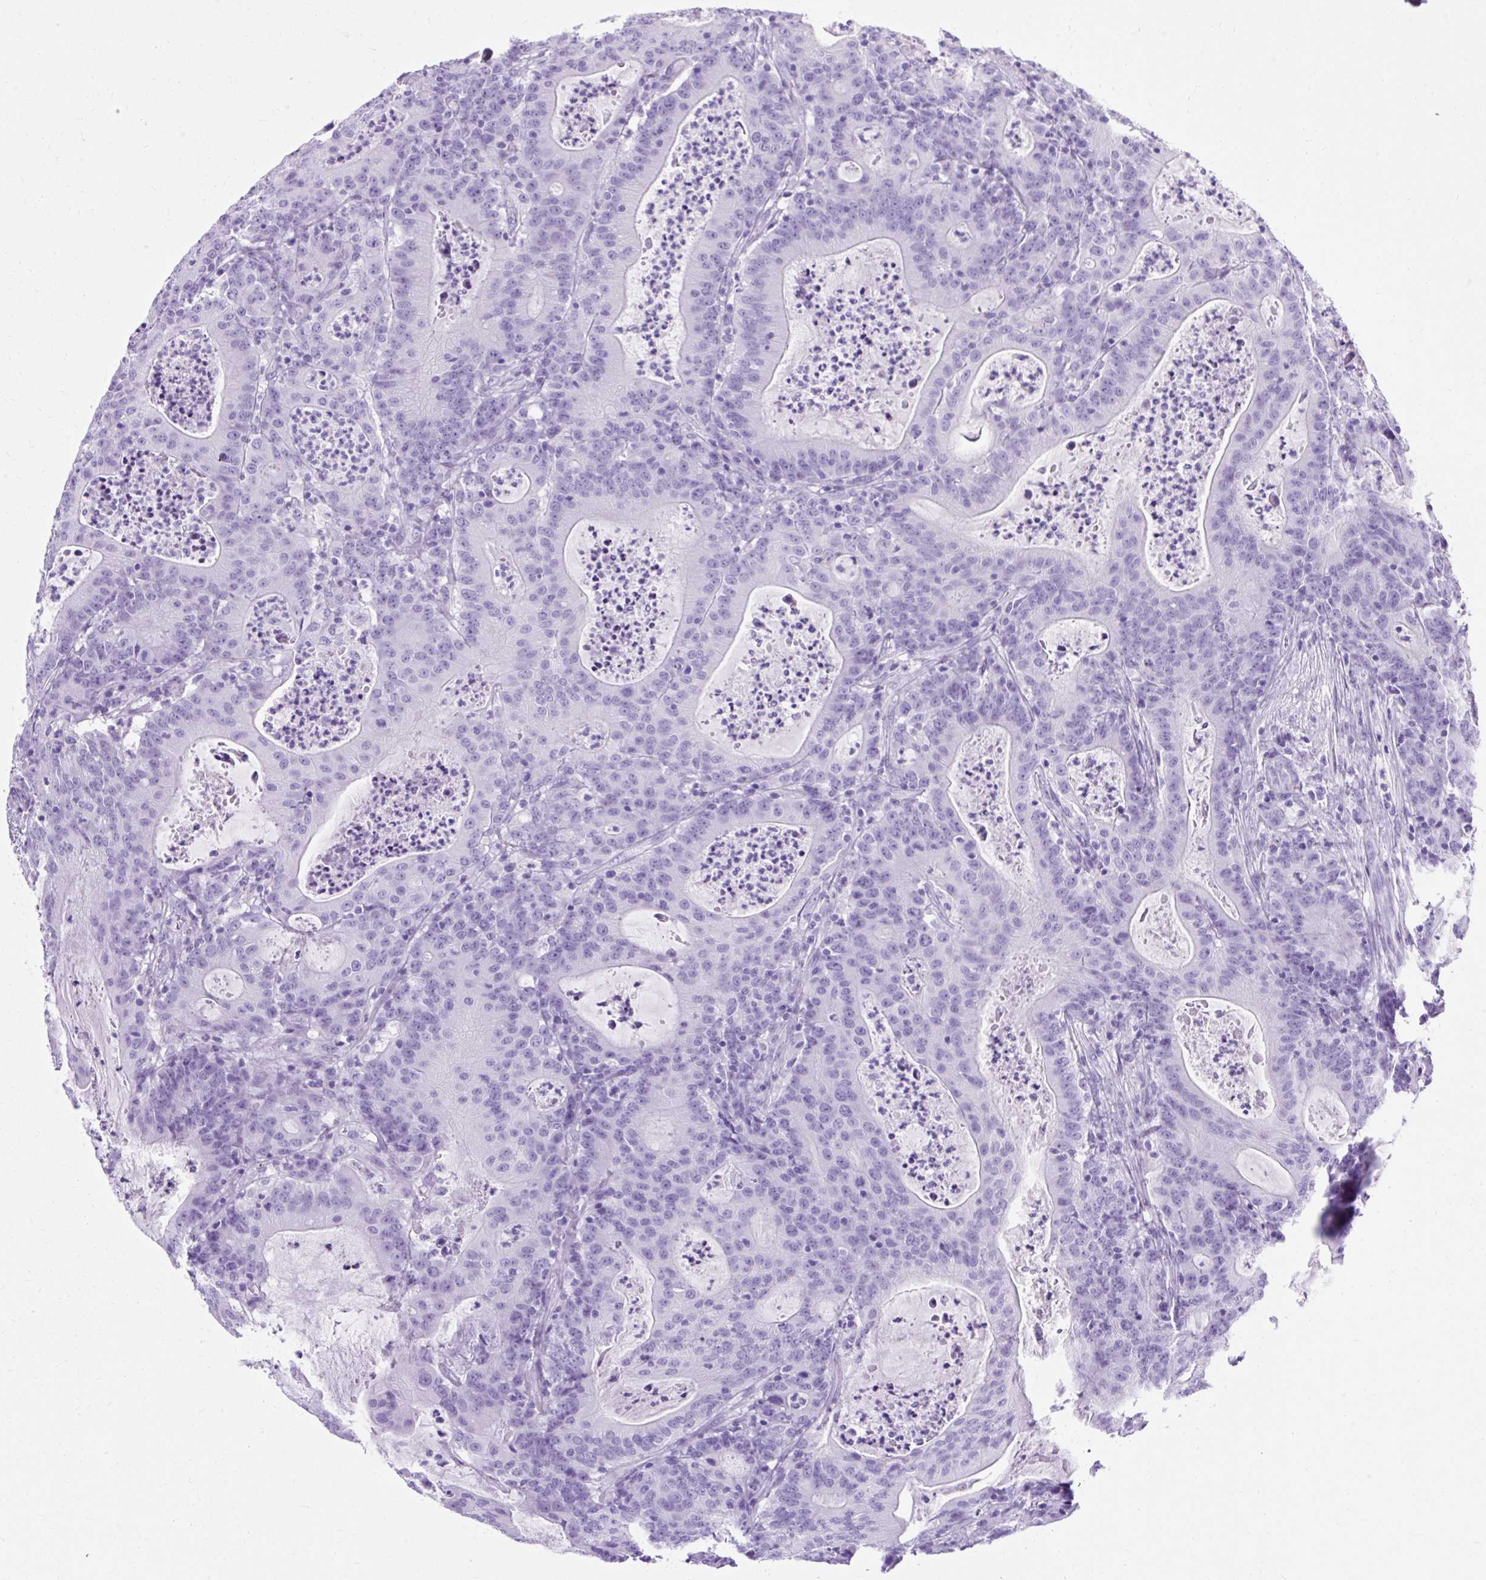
{"staining": {"intensity": "negative", "quantity": "none", "location": "none"}, "tissue": "colorectal cancer", "cell_type": "Tumor cells", "image_type": "cancer", "snomed": [{"axis": "morphology", "description": "Adenocarcinoma, NOS"}, {"axis": "topography", "description": "Colon"}], "caption": "There is no significant staining in tumor cells of adenocarcinoma (colorectal).", "gene": "PVALB", "patient": {"sex": "male", "age": 83}}